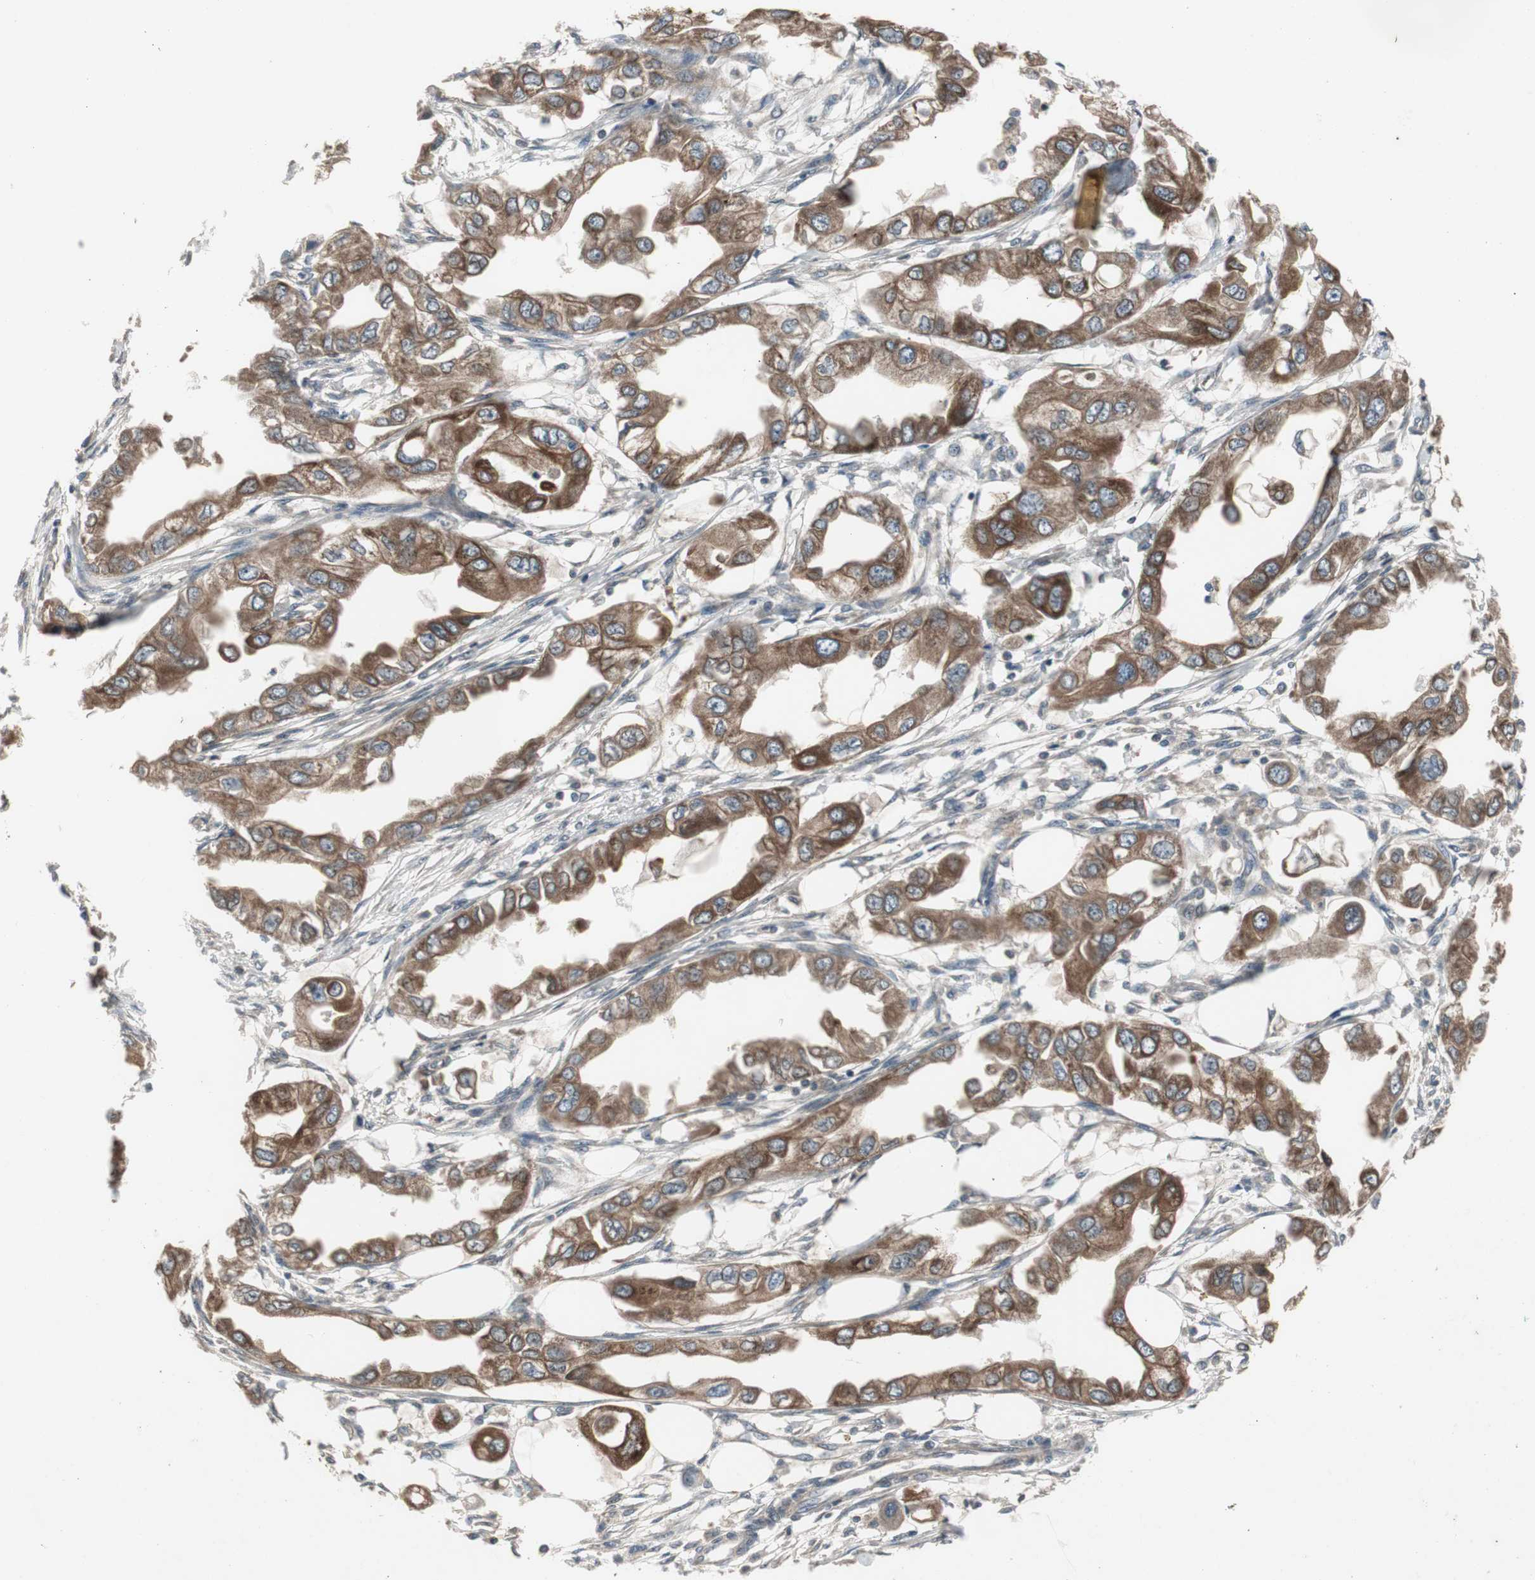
{"staining": {"intensity": "strong", "quantity": ">75%", "location": "cytoplasmic/membranous"}, "tissue": "endometrial cancer", "cell_type": "Tumor cells", "image_type": "cancer", "snomed": [{"axis": "morphology", "description": "Adenocarcinoma, NOS"}, {"axis": "topography", "description": "Endometrium"}], "caption": "Brown immunohistochemical staining in human endometrial cancer (adenocarcinoma) displays strong cytoplasmic/membranous staining in approximately >75% of tumor cells.", "gene": "ZMPSTE24", "patient": {"sex": "female", "age": 67}}